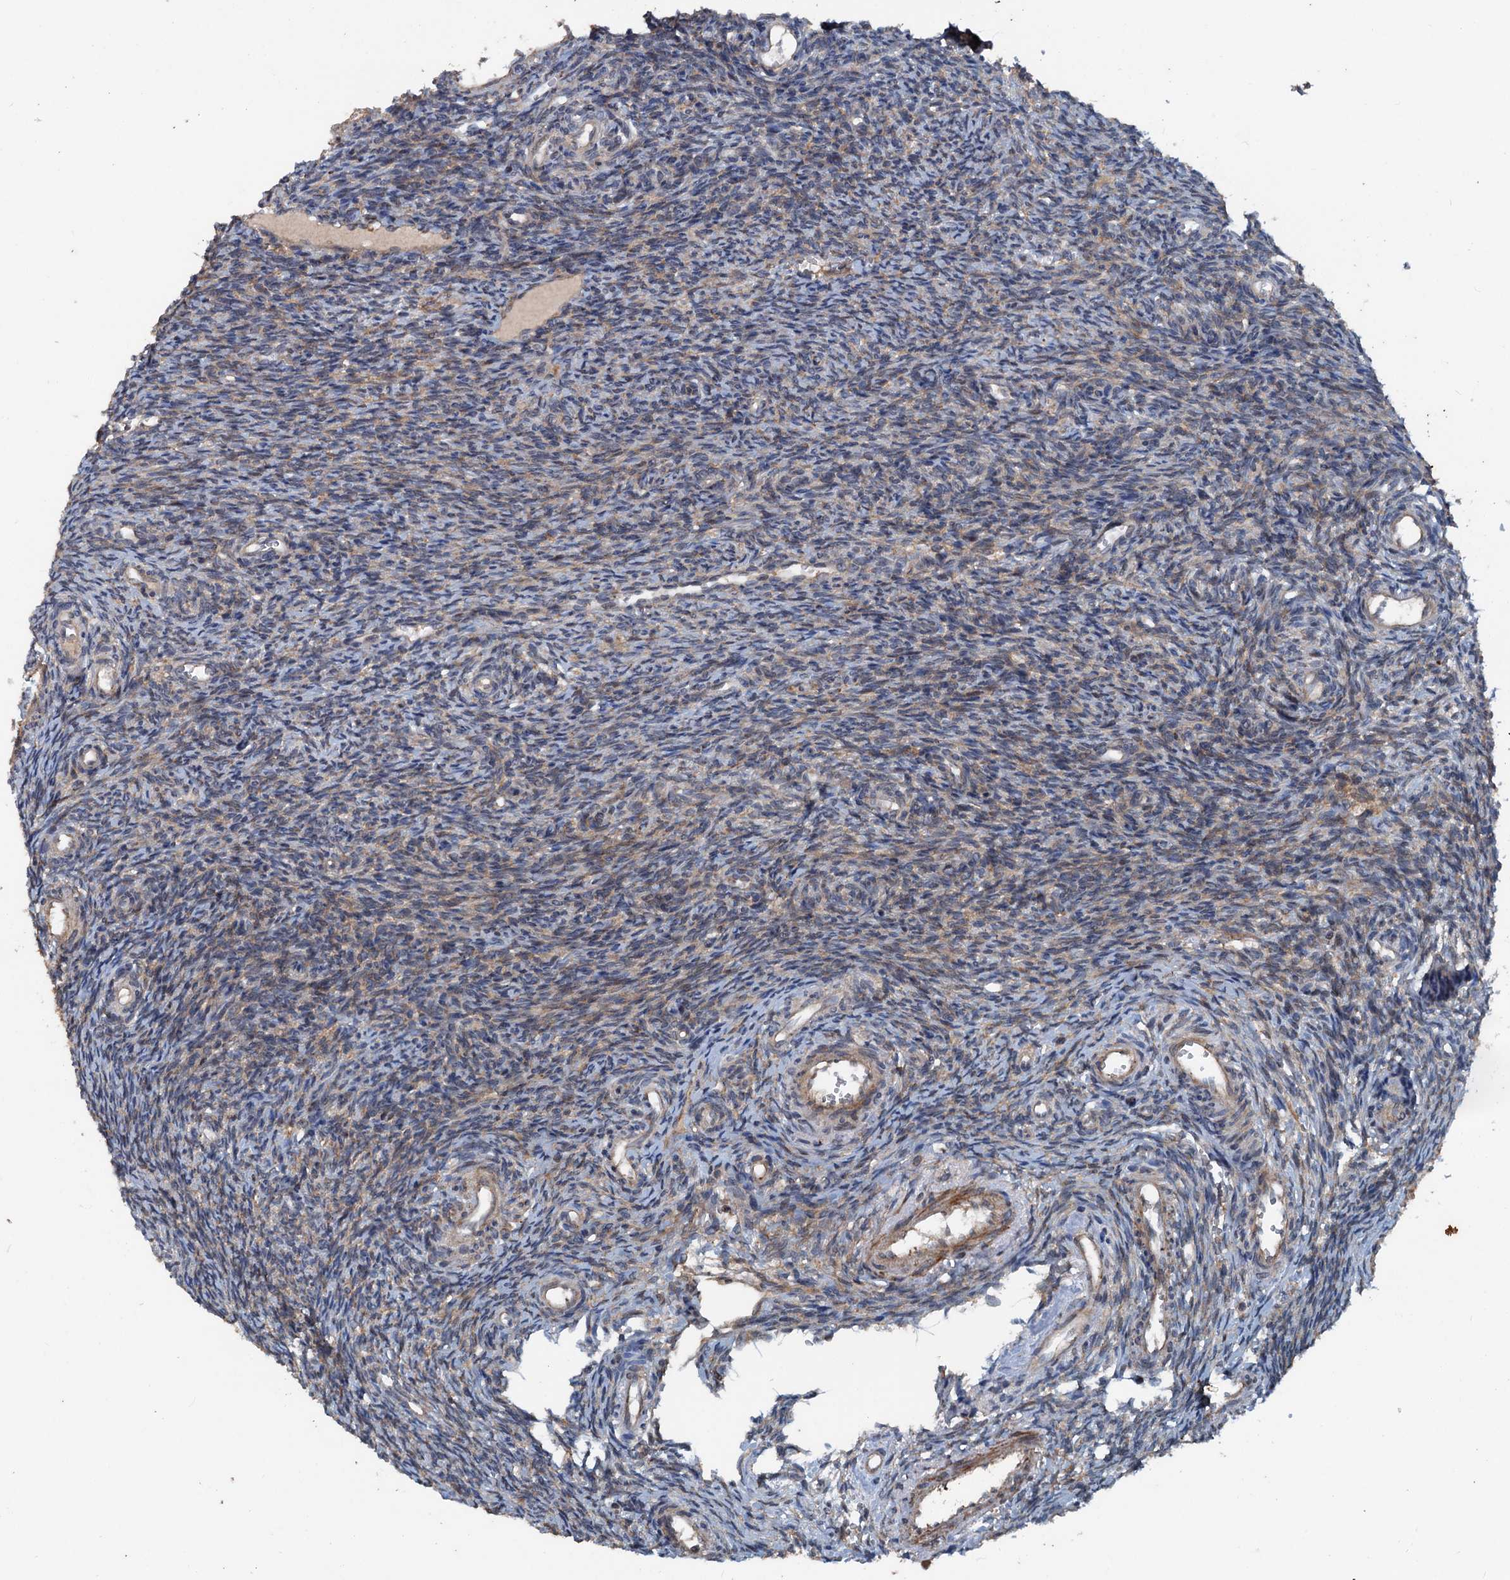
{"staining": {"intensity": "weak", "quantity": "25%-75%", "location": "cytoplasmic/membranous"}, "tissue": "ovary", "cell_type": "Ovarian stroma cells", "image_type": "normal", "snomed": [{"axis": "morphology", "description": "Normal tissue, NOS"}, {"axis": "topography", "description": "Ovary"}], "caption": "Approximately 25%-75% of ovarian stroma cells in benign ovary show weak cytoplasmic/membranous protein positivity as visualized by brown immunohistochemical staining.", "gene": "TEDC1", "patient": {"sex": "female", "age": 39}}